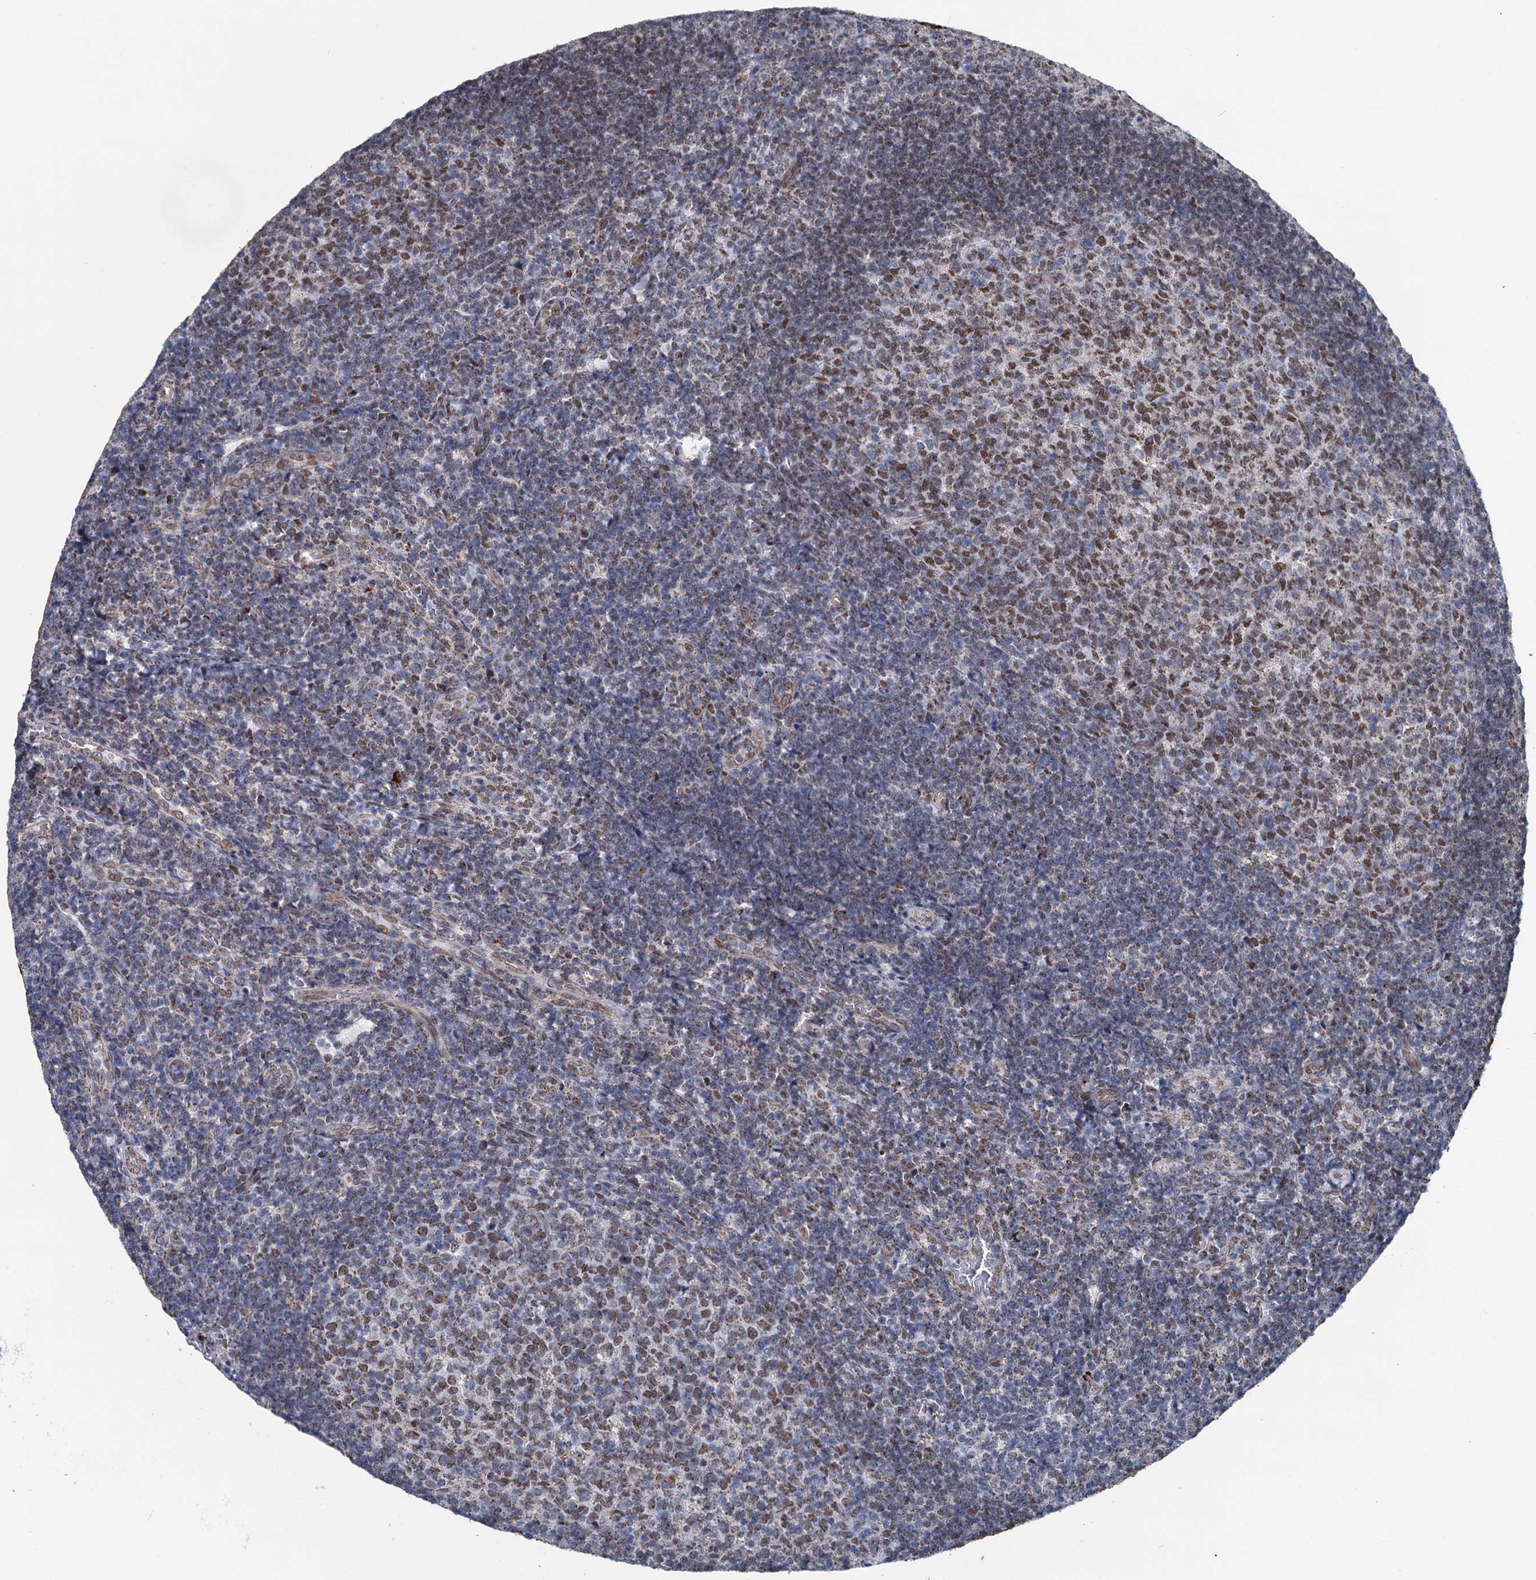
{"staining": {"intensity": "moderate", "quantity": "25%-75%", "location": "nuclear"}, "tissue": "tonsil", "cell_type": "Germinal center cells", "image_type": "normal", "snomed": [{"axis": "morphology", "description": "Normal tissue, NOS"}, {"axis": "topography", "description": "Tonsil"}], "caption": "Immunohistochemical staining of benign tonsil exhibits 25%-75% levels of moderate nuclear protein positivity in about 25%-75% of germinal center cells. The staining was performed using DAB (3,3'-diaminobenzidine), with brown indicating positive protein expression. Nuclei are stained blue with hematoxylin.", "gene": "MORN3", "patient": {"sex": "female", "age": 10}}